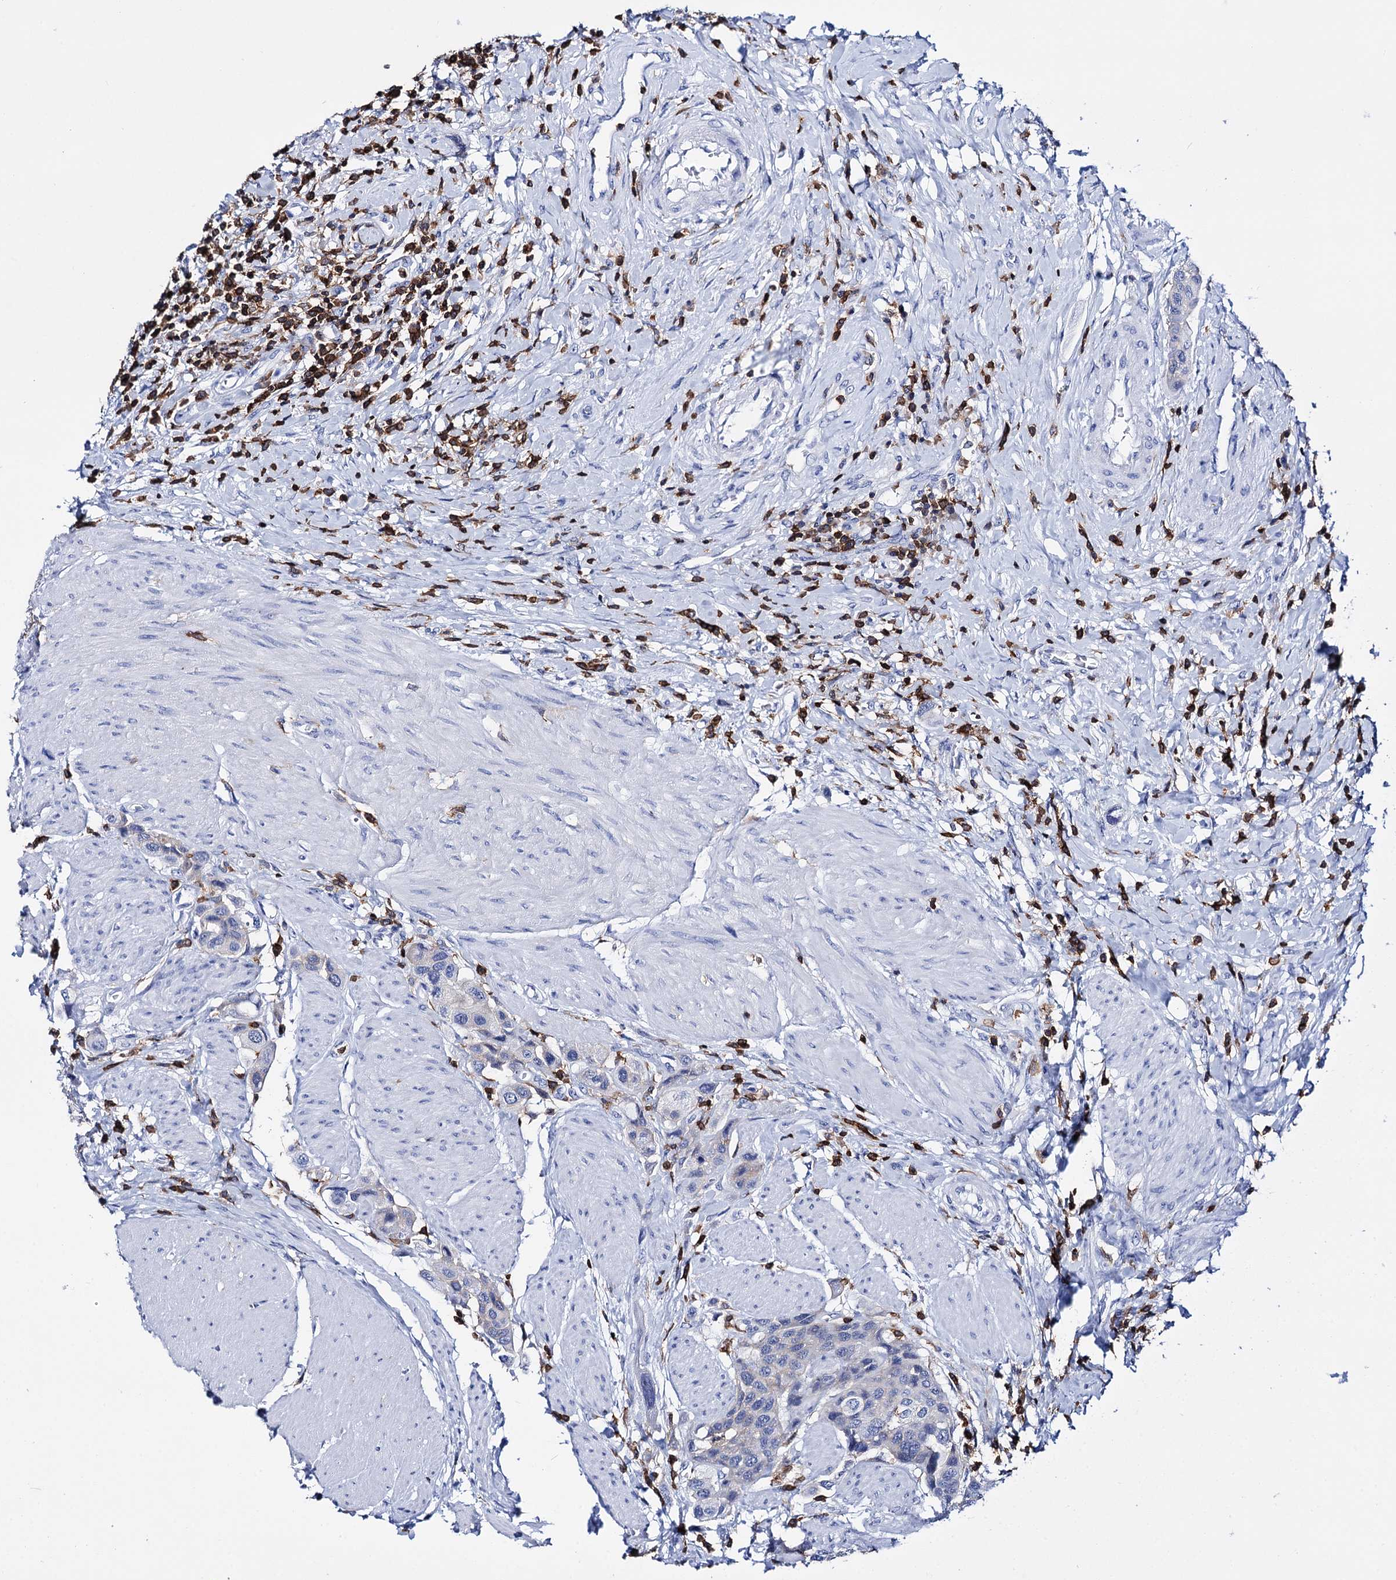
{"staining": {"intensity": "negative", "quantity": "none", "location": "none"}, "tissue": "urothelial cancer", "cell_type": "Tumor cells", "image_type": "cancer", "snomed": [{"axis": "morphology", "description": "Urothelial carcinoma, High grade"}, {"axis": "topography", "description": "Urinary bladder"}], "caption": "A histopathology image of urothelial carcinoma (high-grade) stained for a protein reveals no brown staining in tumor cells. Nuclei are stained in blue.", "gene": "DEF6", "patient": {"sex": "male", "age": 50}}